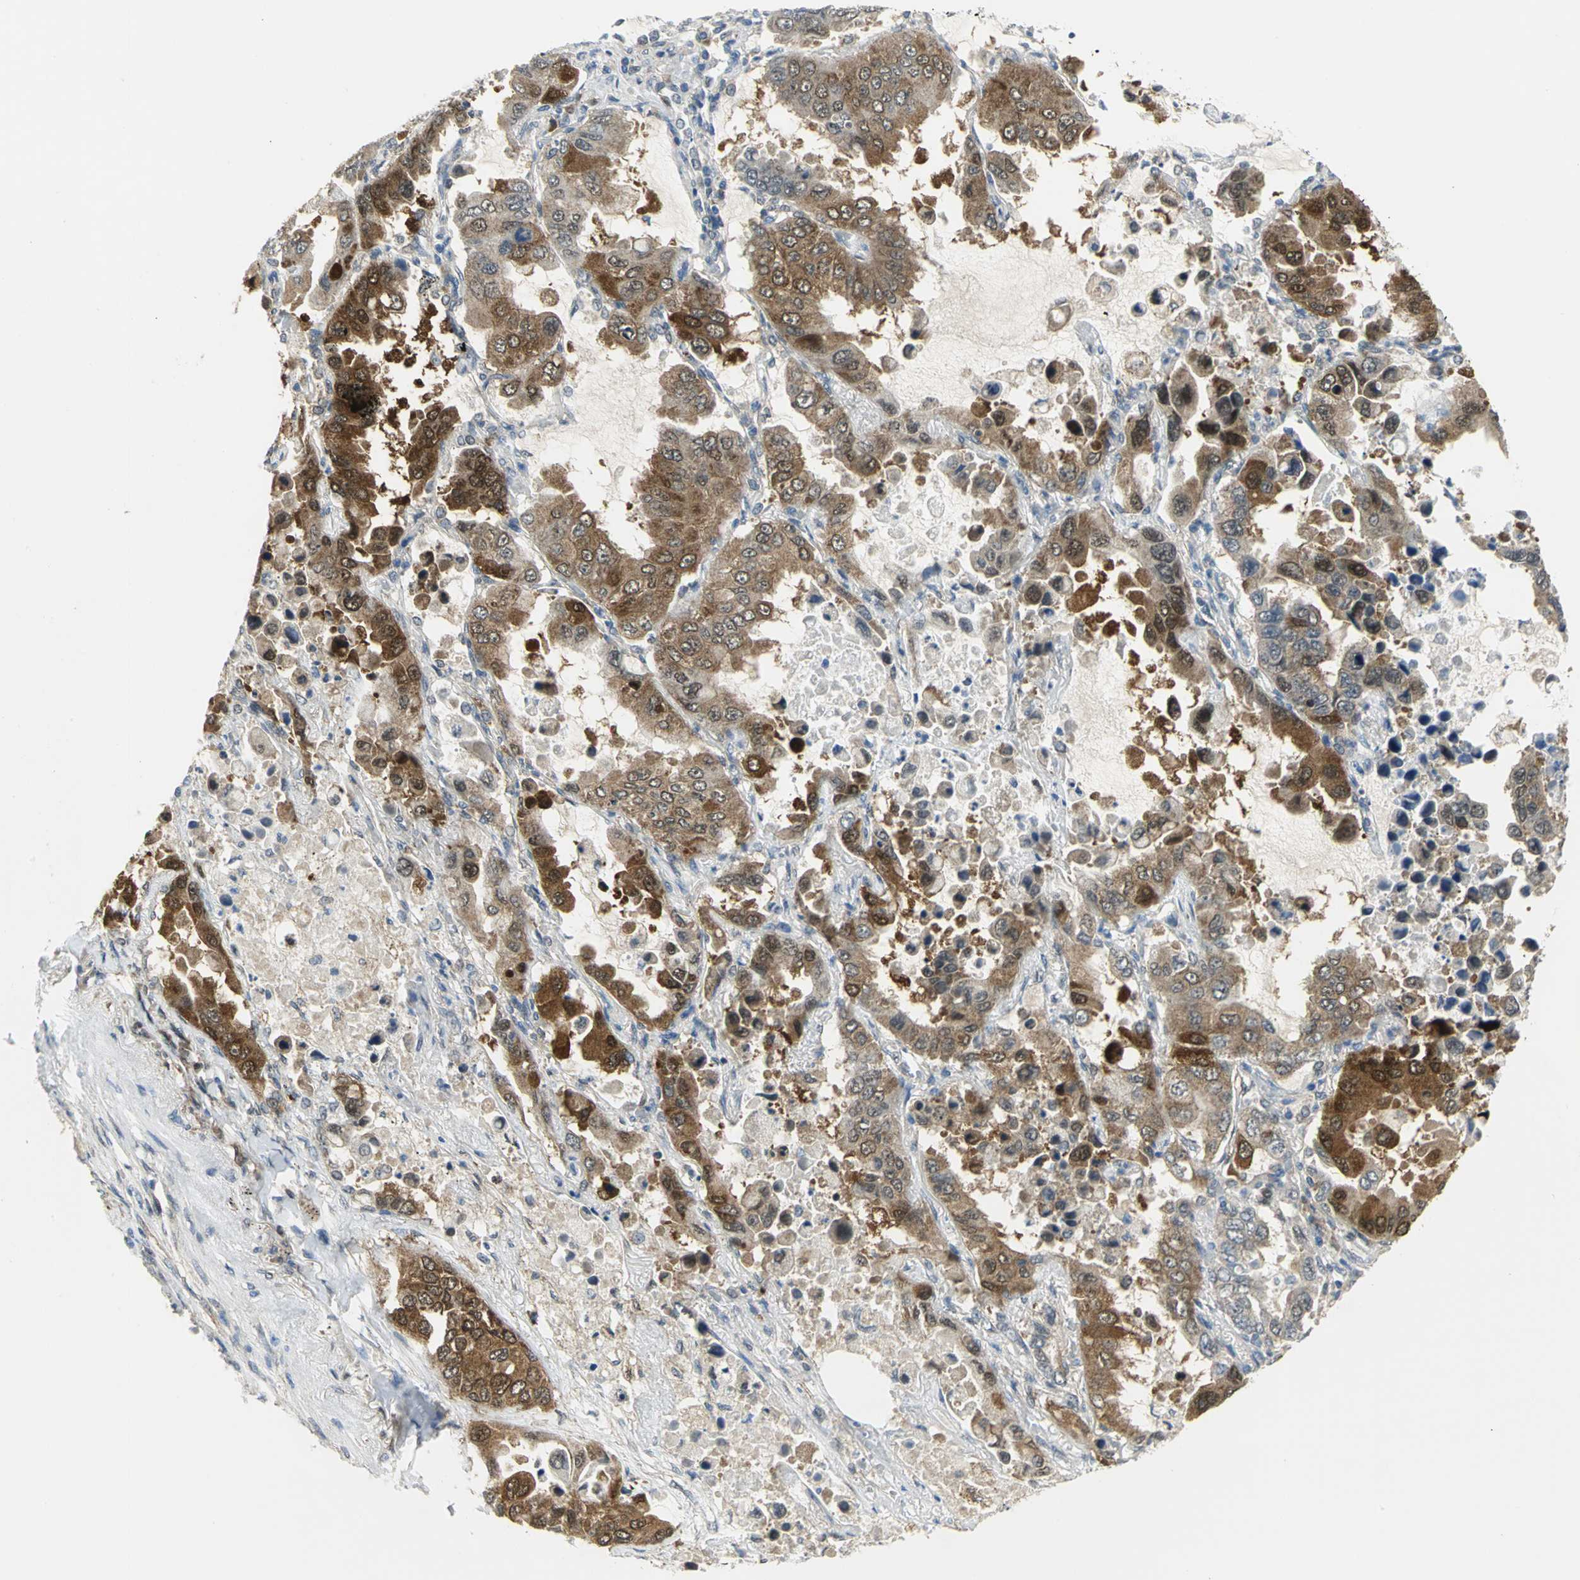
{"staining": {"intensity": "moderate", "quantity": ">75%", "location": "cytoplasmic/membranous"}, "tissue": "lung cancer", "cell_type": "Tumor cells", "image_type": "cancer", "snomed": [{"axis": "morphology", "description": "Adenocarcinoma, NOS"}, {"axis": "topography", "description": "Lung"}], "caption": "Adenocarcinoma (lung) tissue displays moderate cytoplasmic/membranous expression in about >75% of tumor cells, visualized by immunohistochemistry.", "gene": "PGM3", "patient": {"sex": "male", "age": 64}}